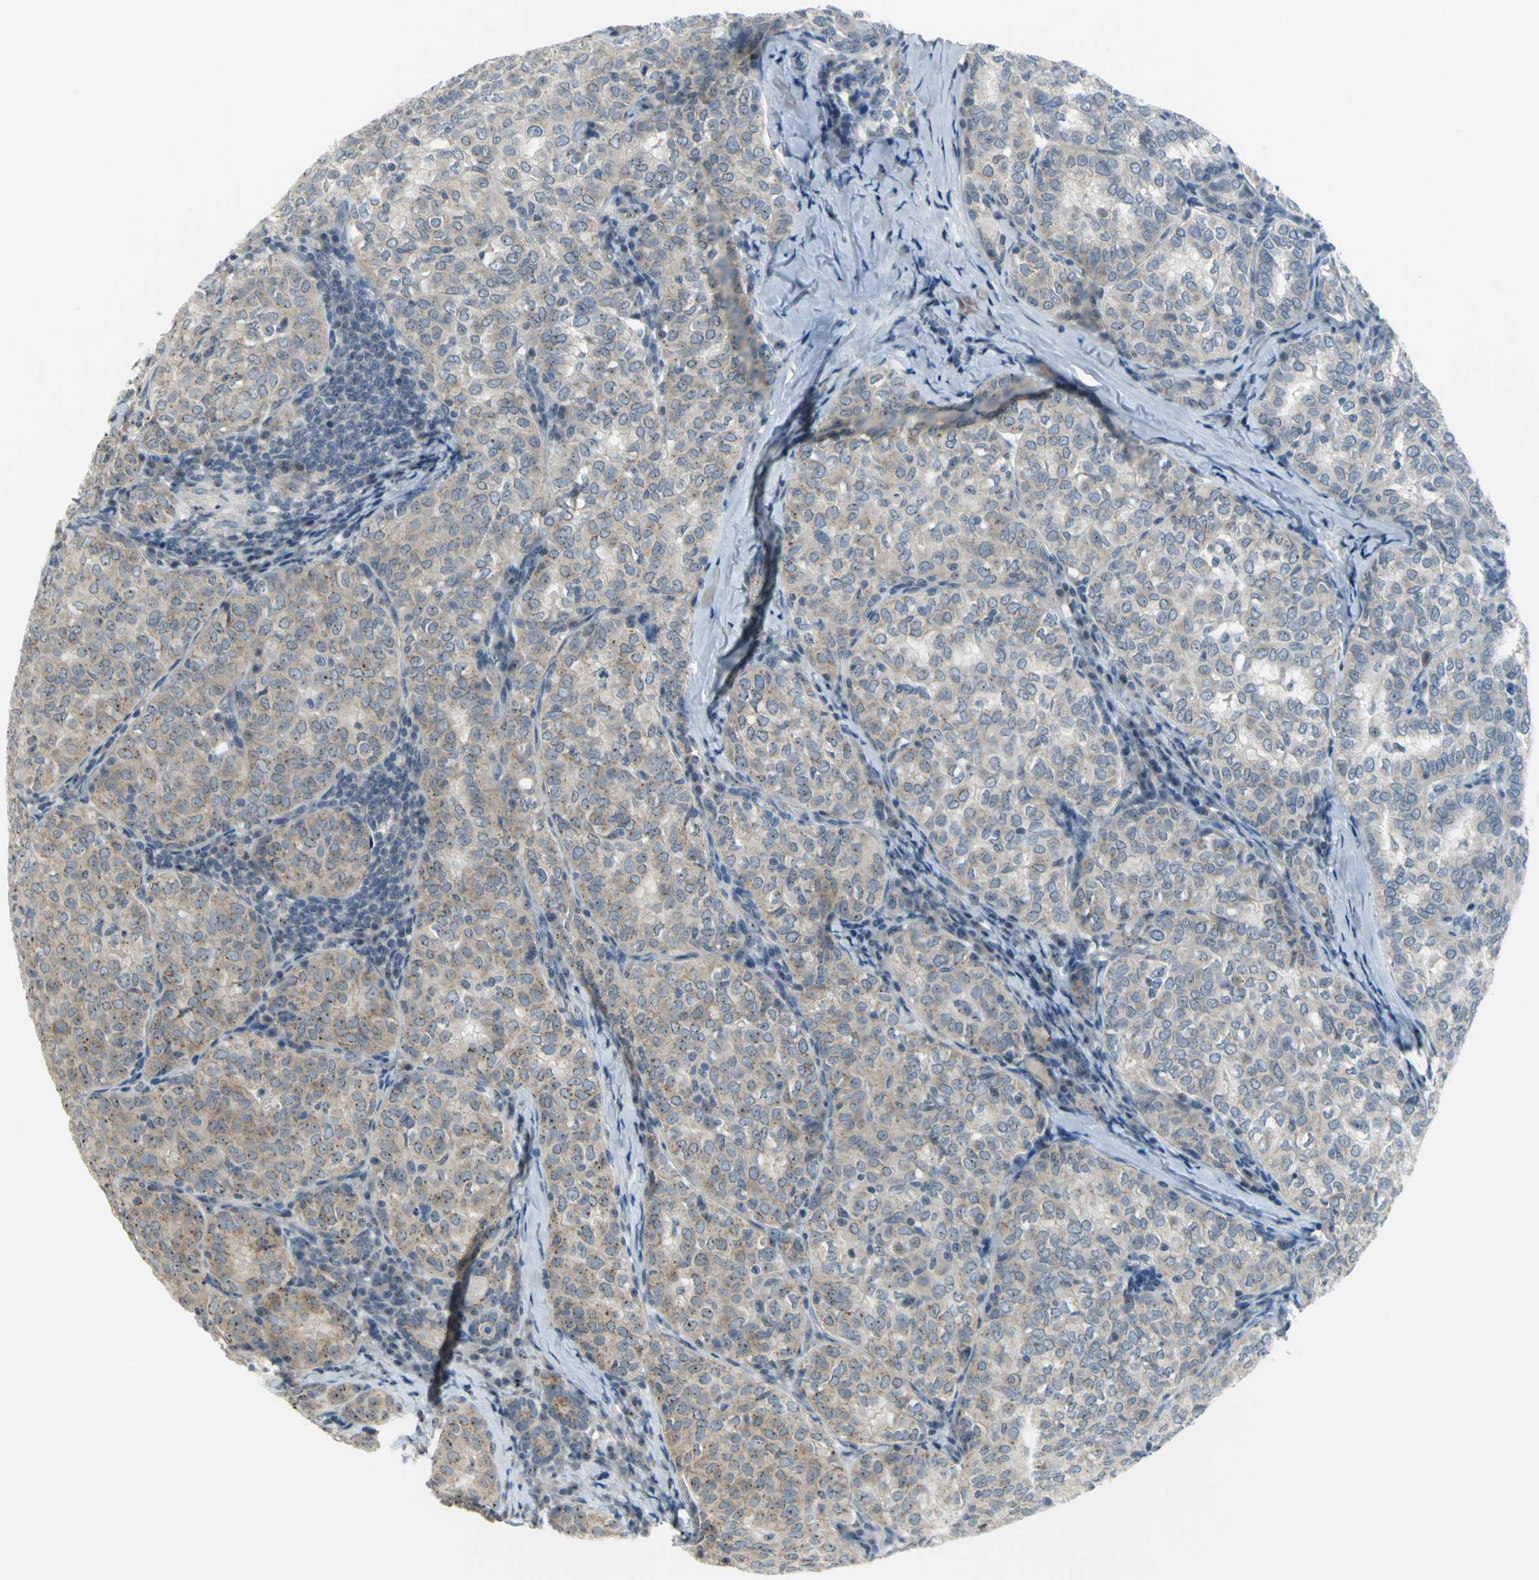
{"staining": {"intensity": "weak", "quantity": "<25%", "location": "nuclear"}, "tissue": "thyroid cancer", "cell_type": "Tumor cells", "image_type": "cancer", "snomed": [{"axis": "morphology", "description": "Papillary adenocarcinoma, NOS"}, {"axis": "topography", "description": "Thyroid gland"}], "caption": "Human thyroid papillary adenocarcinoma stained for a protein using IHC demonstrates no positivity in tumor cells.", "gene": "MYBBP1A", "patient": {"sex": "female", "age": 30}}